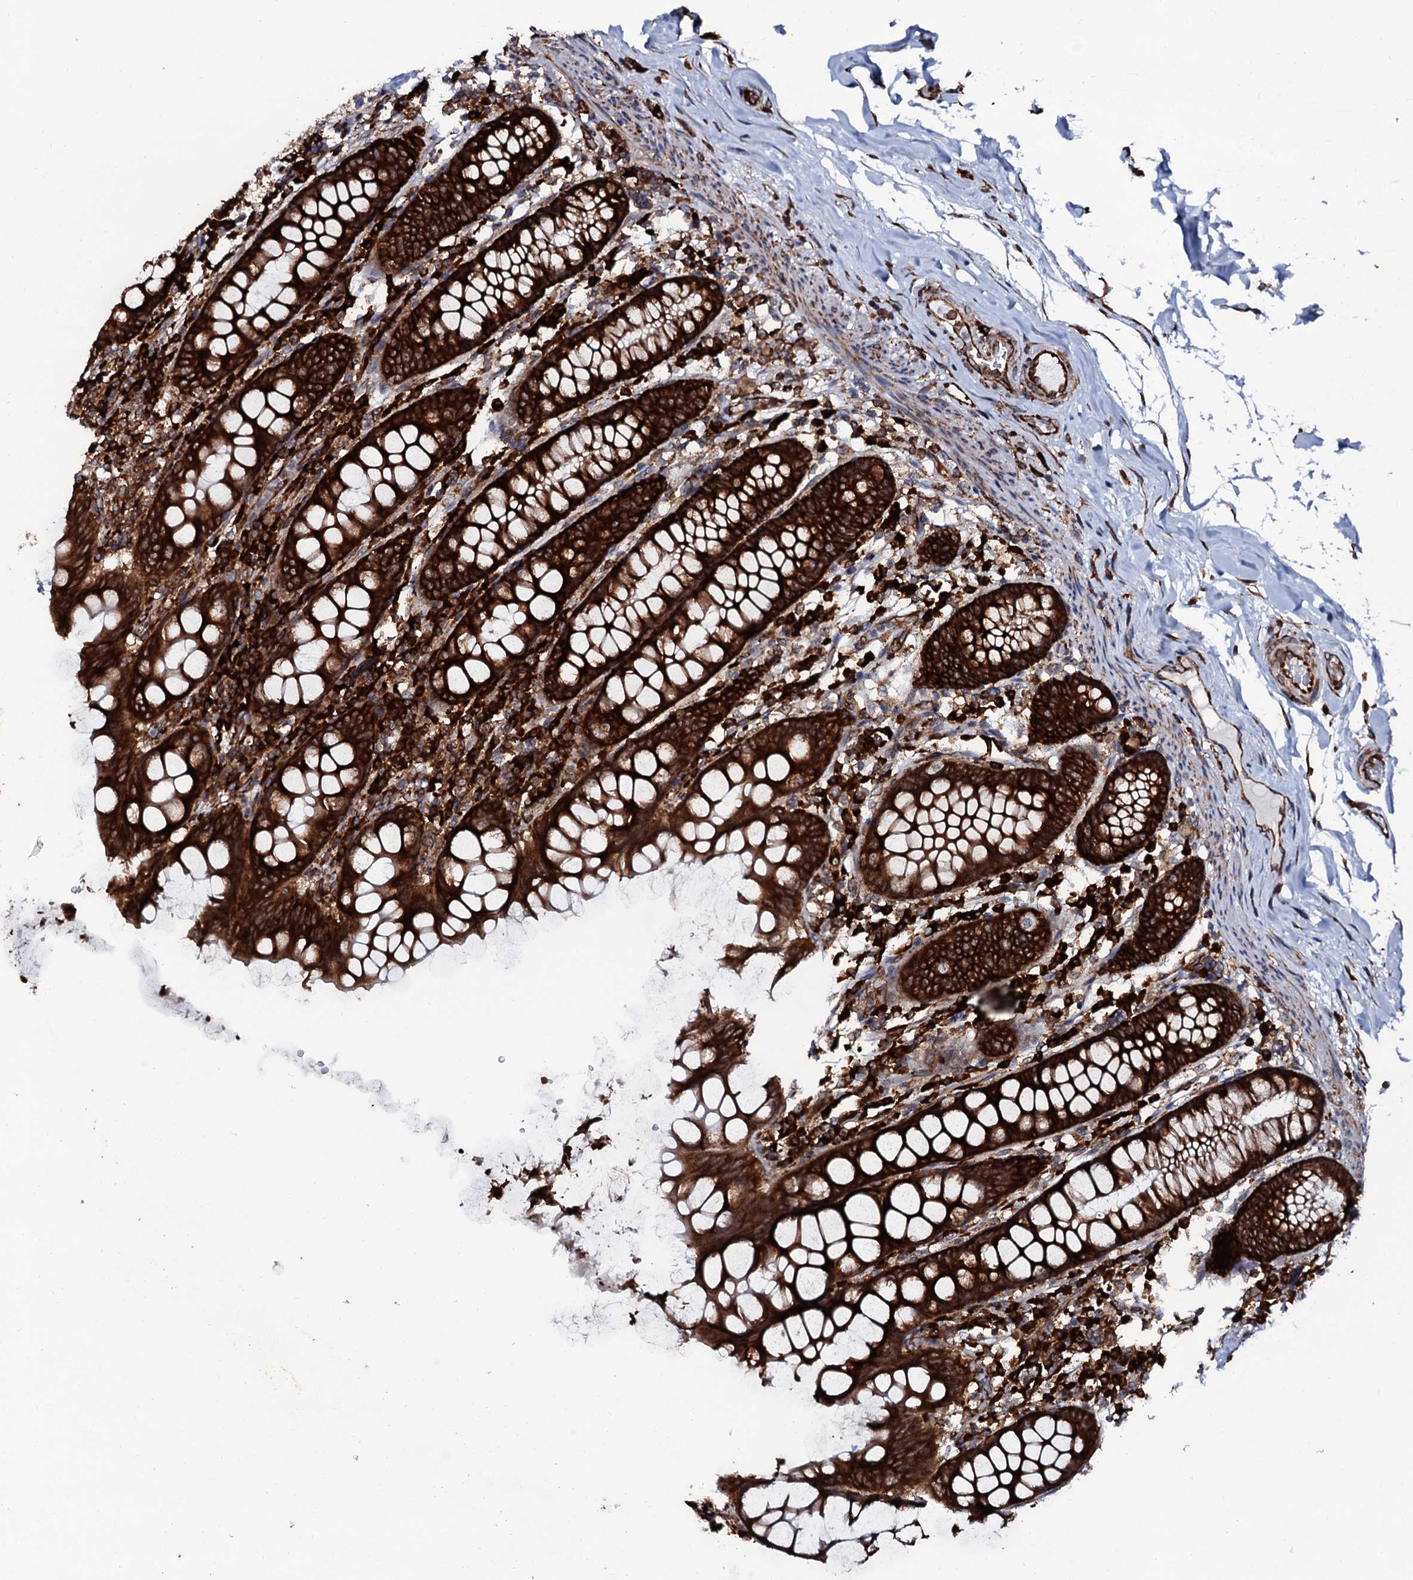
{"staining": {"intensity": "strong", "quantity": ">75%", "location": "cytoplasmic/membranous"}, "tissue": "colon", "cell_type": "Endothelial cells", "image_type": "normal", "snomed": [{"axis": "morphology", "description": "Normal tissue, NOS"}, {"axis": "topography", "description": "Colon"}], "caption": "Endothelial cells demonstrate high levels of strong cytoplasmic/membranous positivity in about >75% of cells in benign colon.", "gene": "SPTY2D1", "patient": {"sex": "female", "age": 79}}